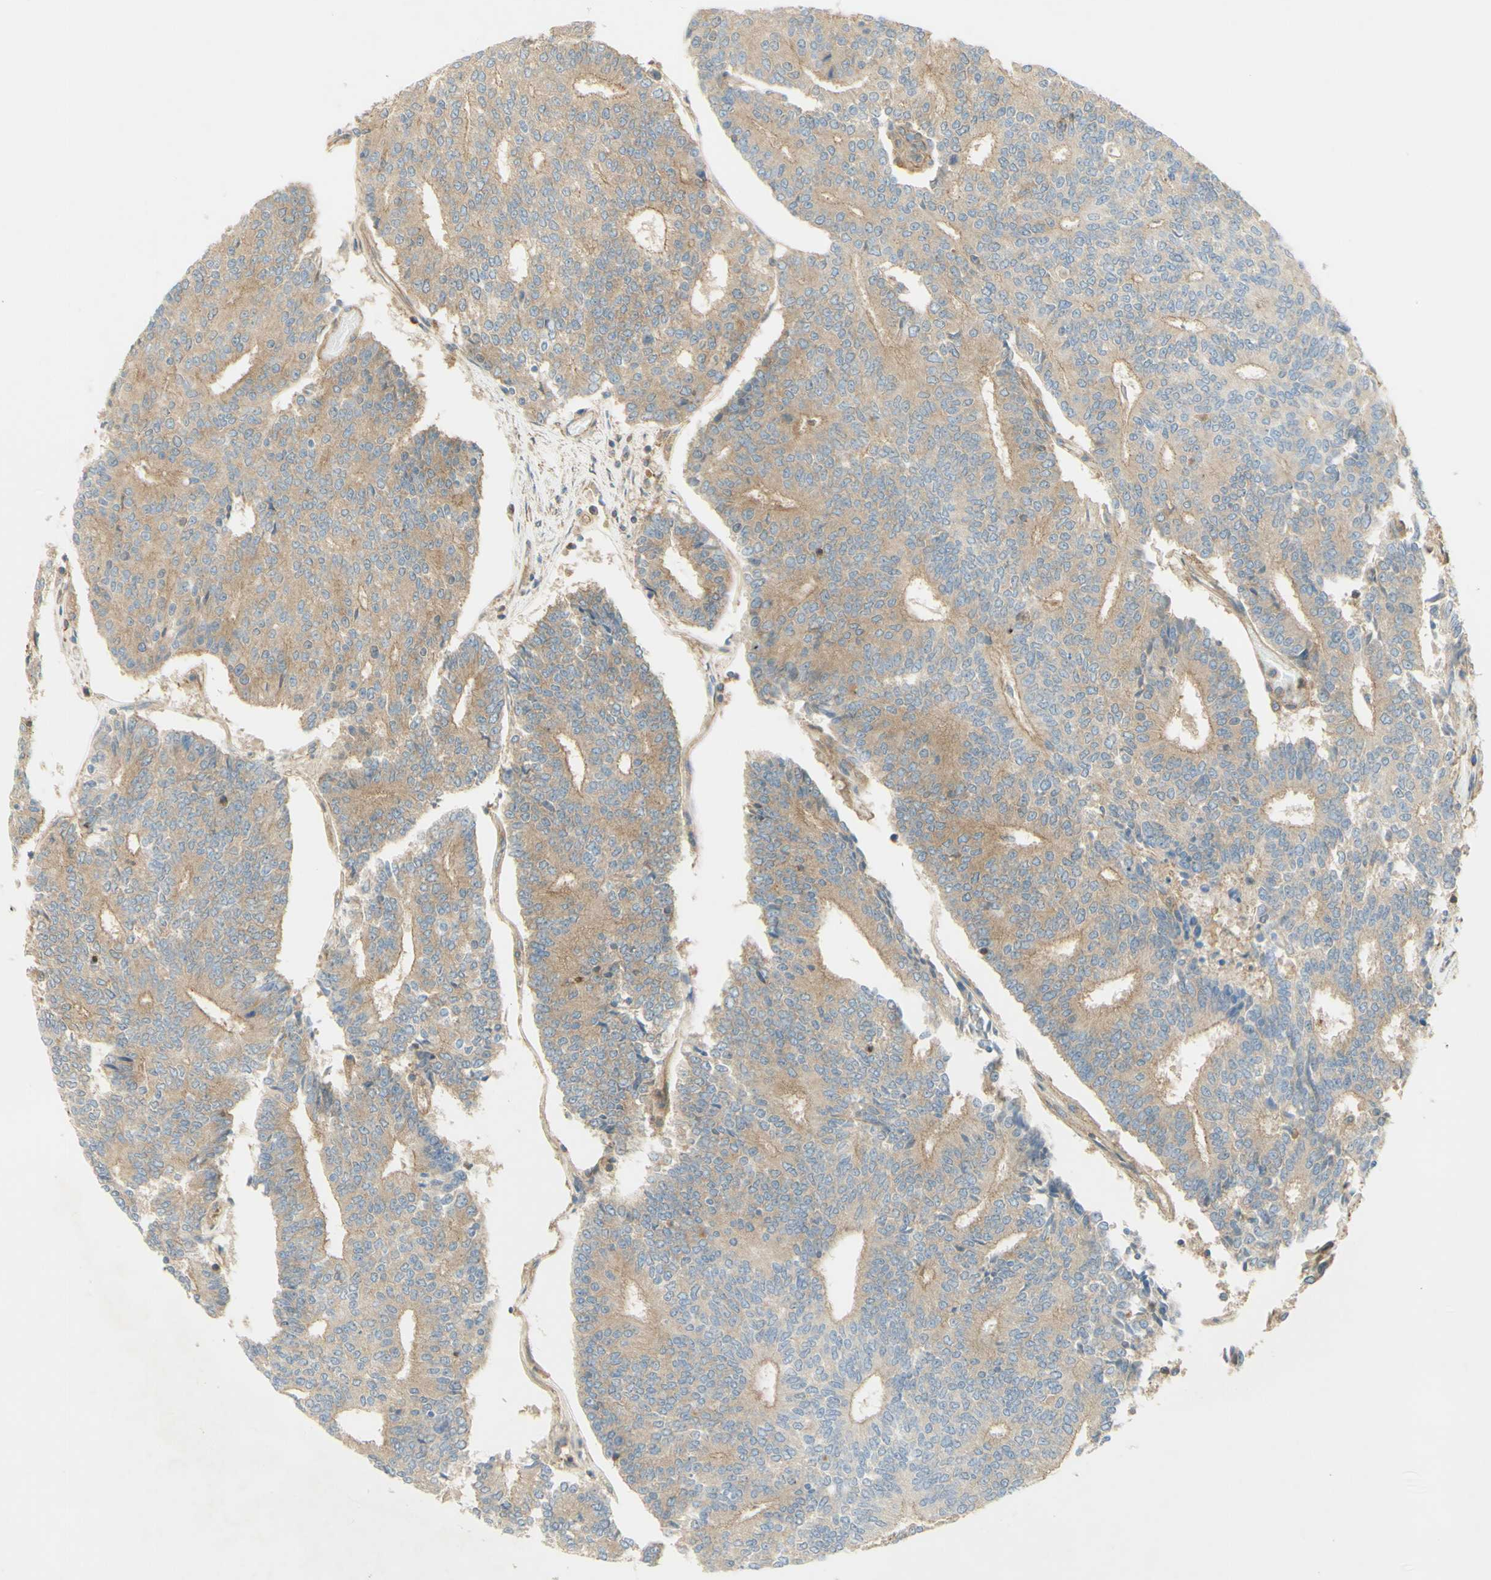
{"staining": {"intensity": "moderate", "quantity": ">75%", "location": "cytoplasmic/membranous"}, "tissue": "prostate cancer", "cell_type": "Tumor cells", "image_type": "cancer", "snomed": [{"axis": "morphology", "description": "Normal tissue, NOS"}, {"axis": "morphology", "description": "Adenocarcinoma, High grade"}, {"axis": "topography", "description": "Prostate"}, {"axis": "topography", "description": "Seminal veicle"}], "caption": "Tumor cells show medium levels of moderate cytoplasmic/membranous positivity in about >75% of cells in prostate cancer.", "gene": "IKBKG", "patient": {"sex": "male", "age": 55}}